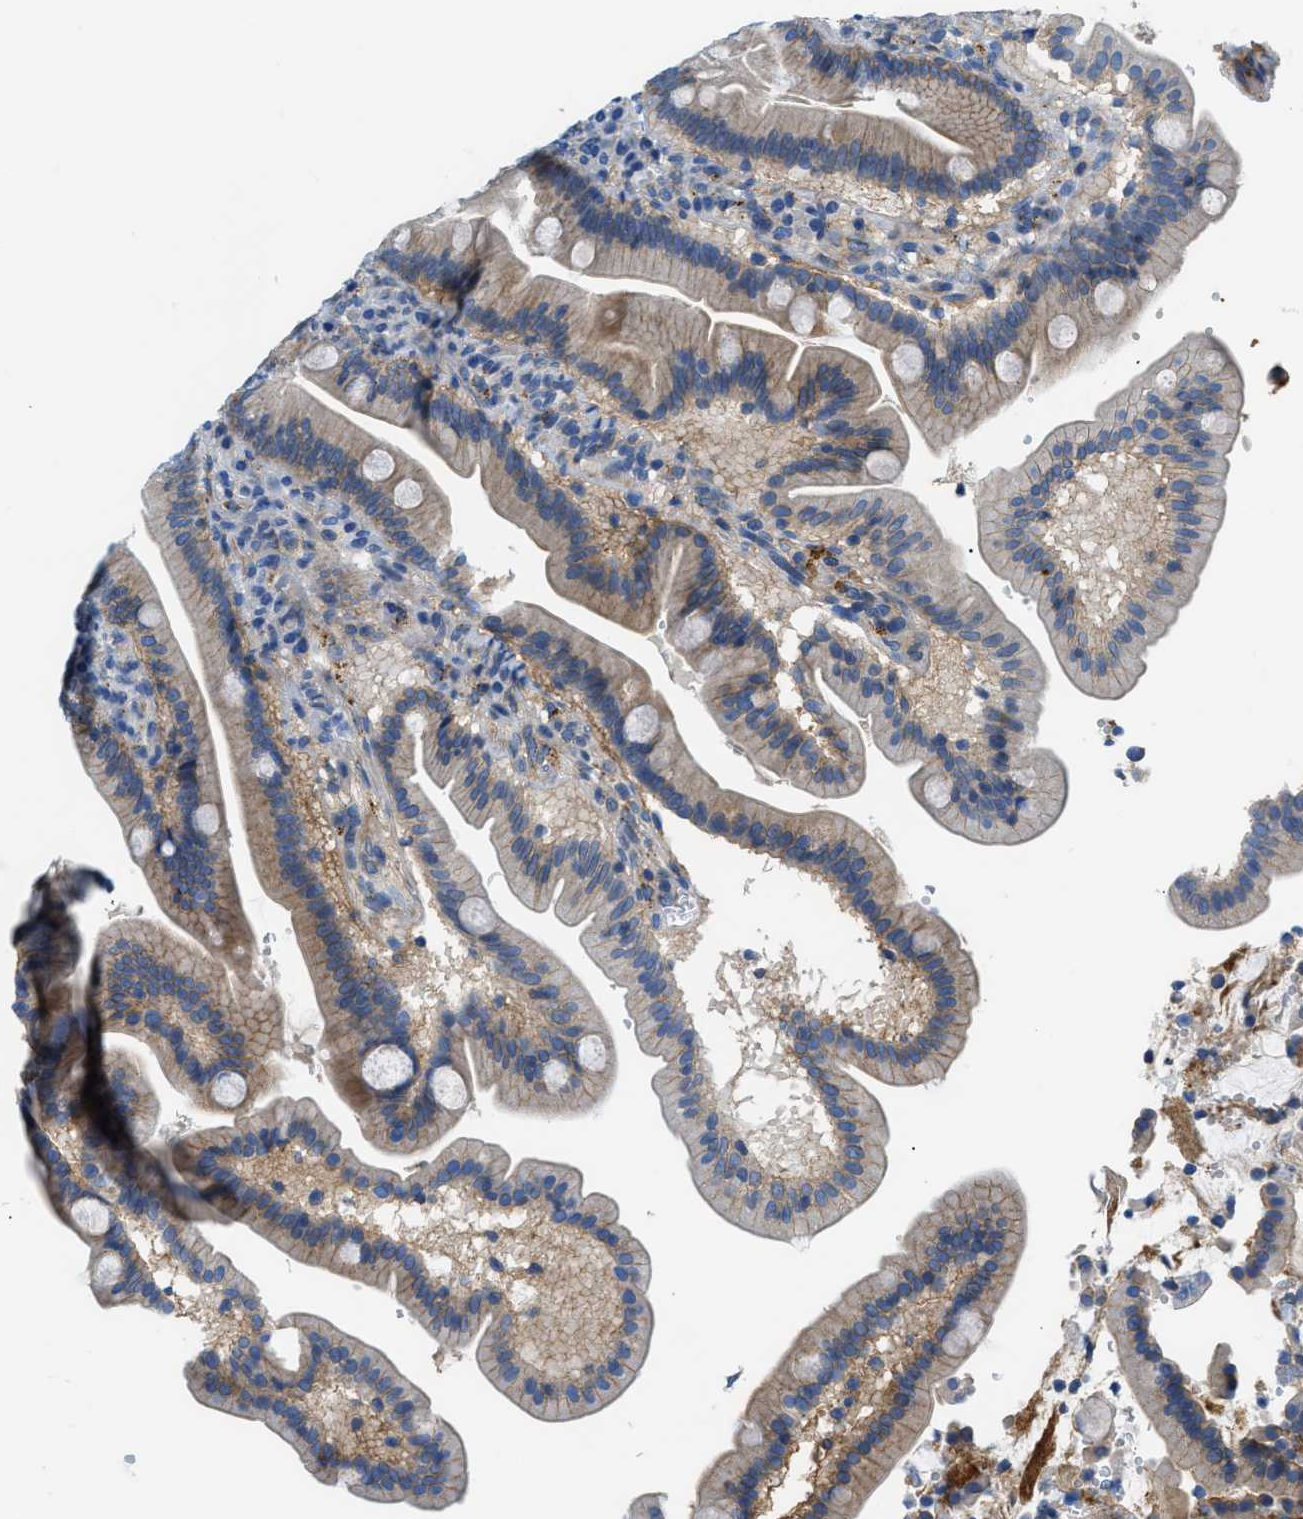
{"staining": {"intensity": "moderate", "quantity": ">75%", "location": "cytoplasmic/membranous"}, "tissue": "duodenum", "cell_type": "Glandular cells", "image_type": "normal", "snomed": [{"axis": "morphology", "description": "Normal tissue, NOS"}, {"axis": "topography", "description": "Duodenum"}], "caption": "Protein staining of normal duodenum reveals moderate cytoplasmic/membranous expression in about >75% of glandular cells.", "gene": "ORAI1", "patient": {"sex": "male", "age": 54}}